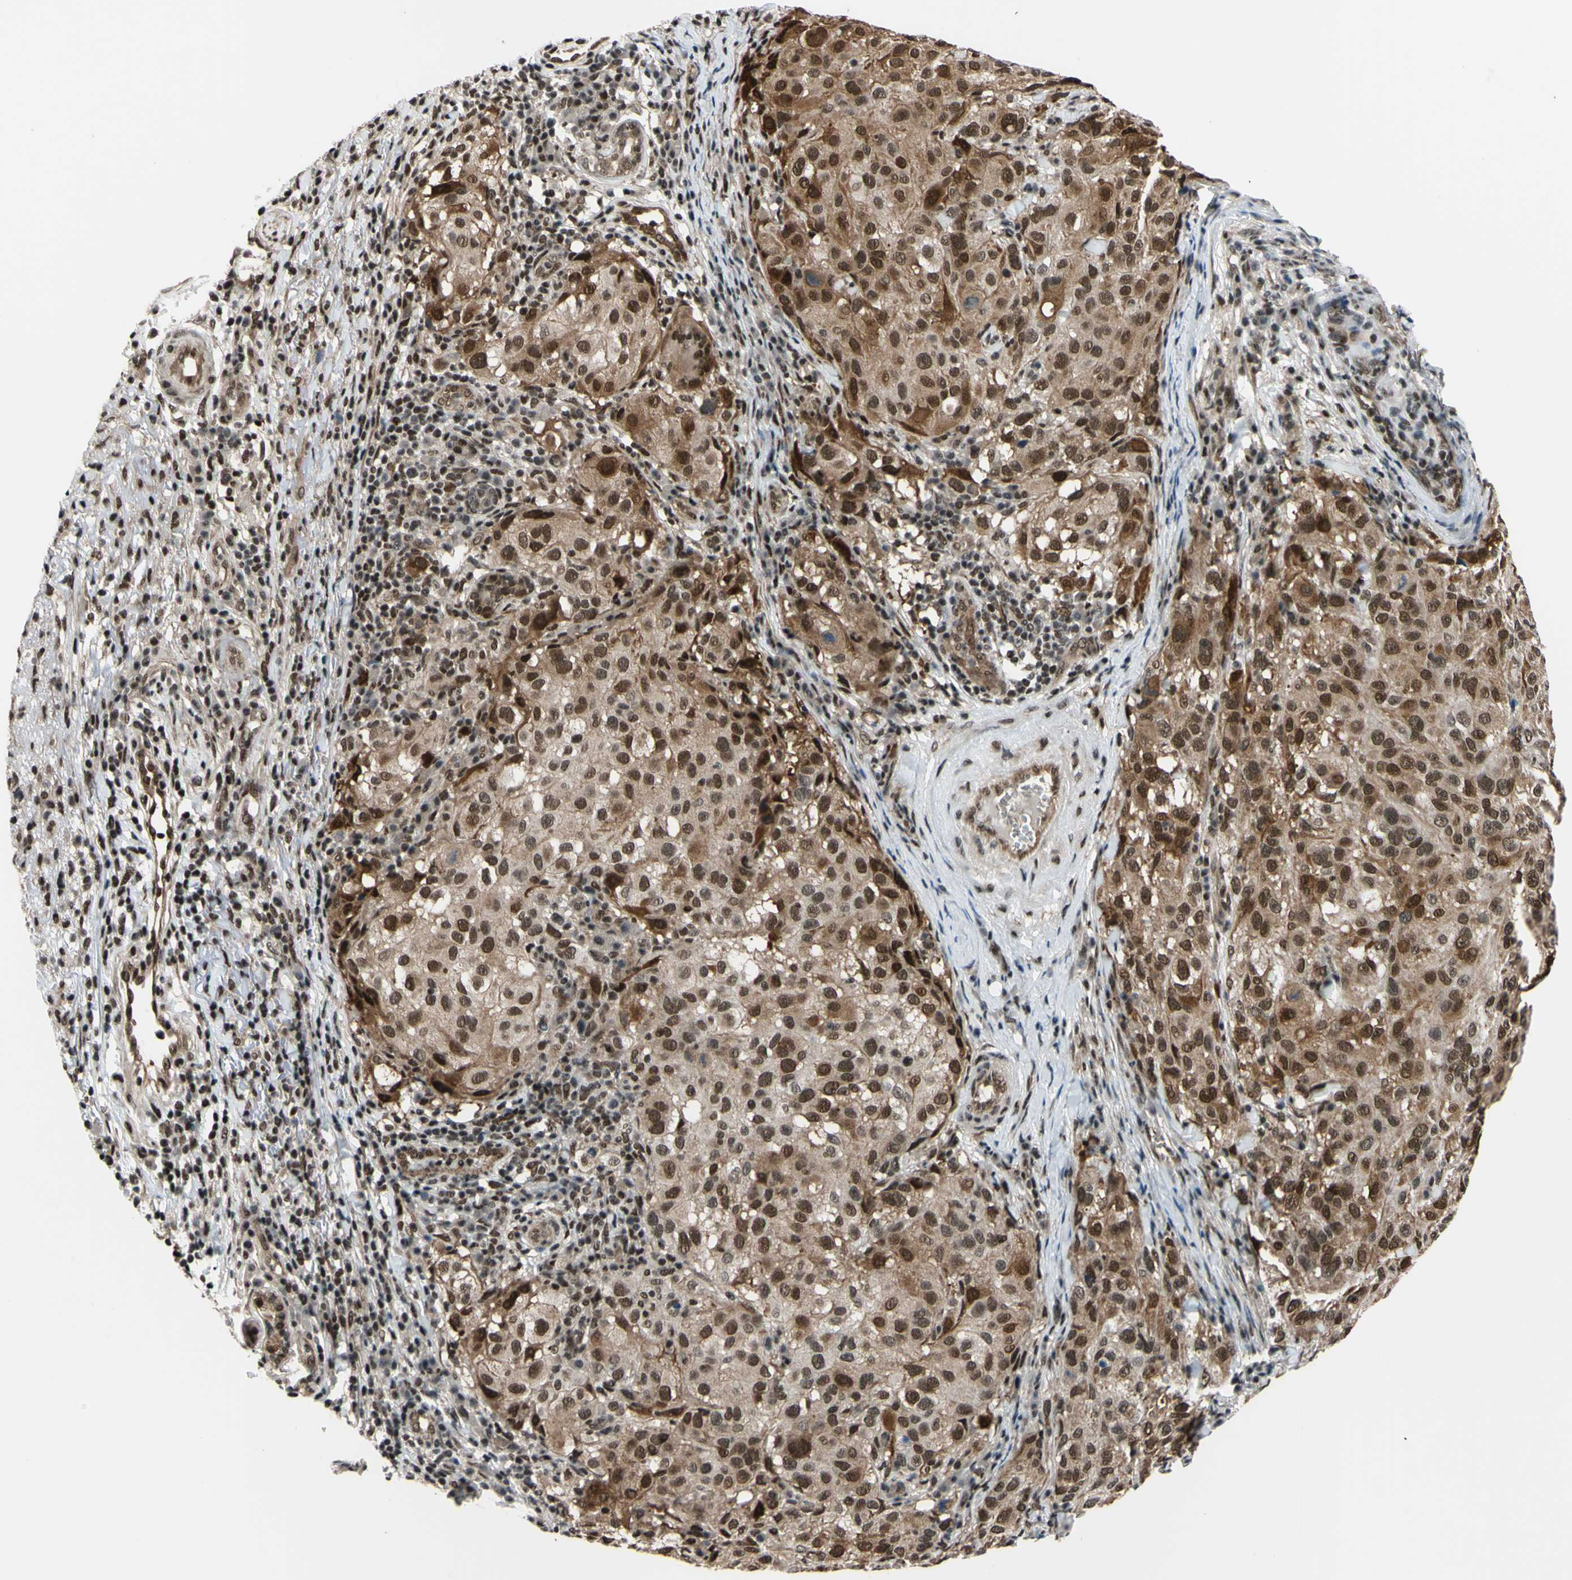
{"staining": {"intensity": "moderate", "quantity": ">75%", "location": "cytoplasmic/membranous,nuclear"}, "tissue": "melanoma", "cell_type": "Tumor cells", "image_type": "cancer", "snomed": [{"axis": "morphology", "description": "Necrosis, NOS"}, {"axis": "morphology", "description": "Malignant melanoma, NOS"}, {"axis": "topography", "description": "Skin"}], "caption": "This image reveals immunohistochemistry (IHC) staining of malignant melanoma, with medium moderate cytoplasmic/membranous and nuclear expression in about >75% of tumor cells.", "gene": "THAP12", "patient": {"sex": "female", "age": 87}}